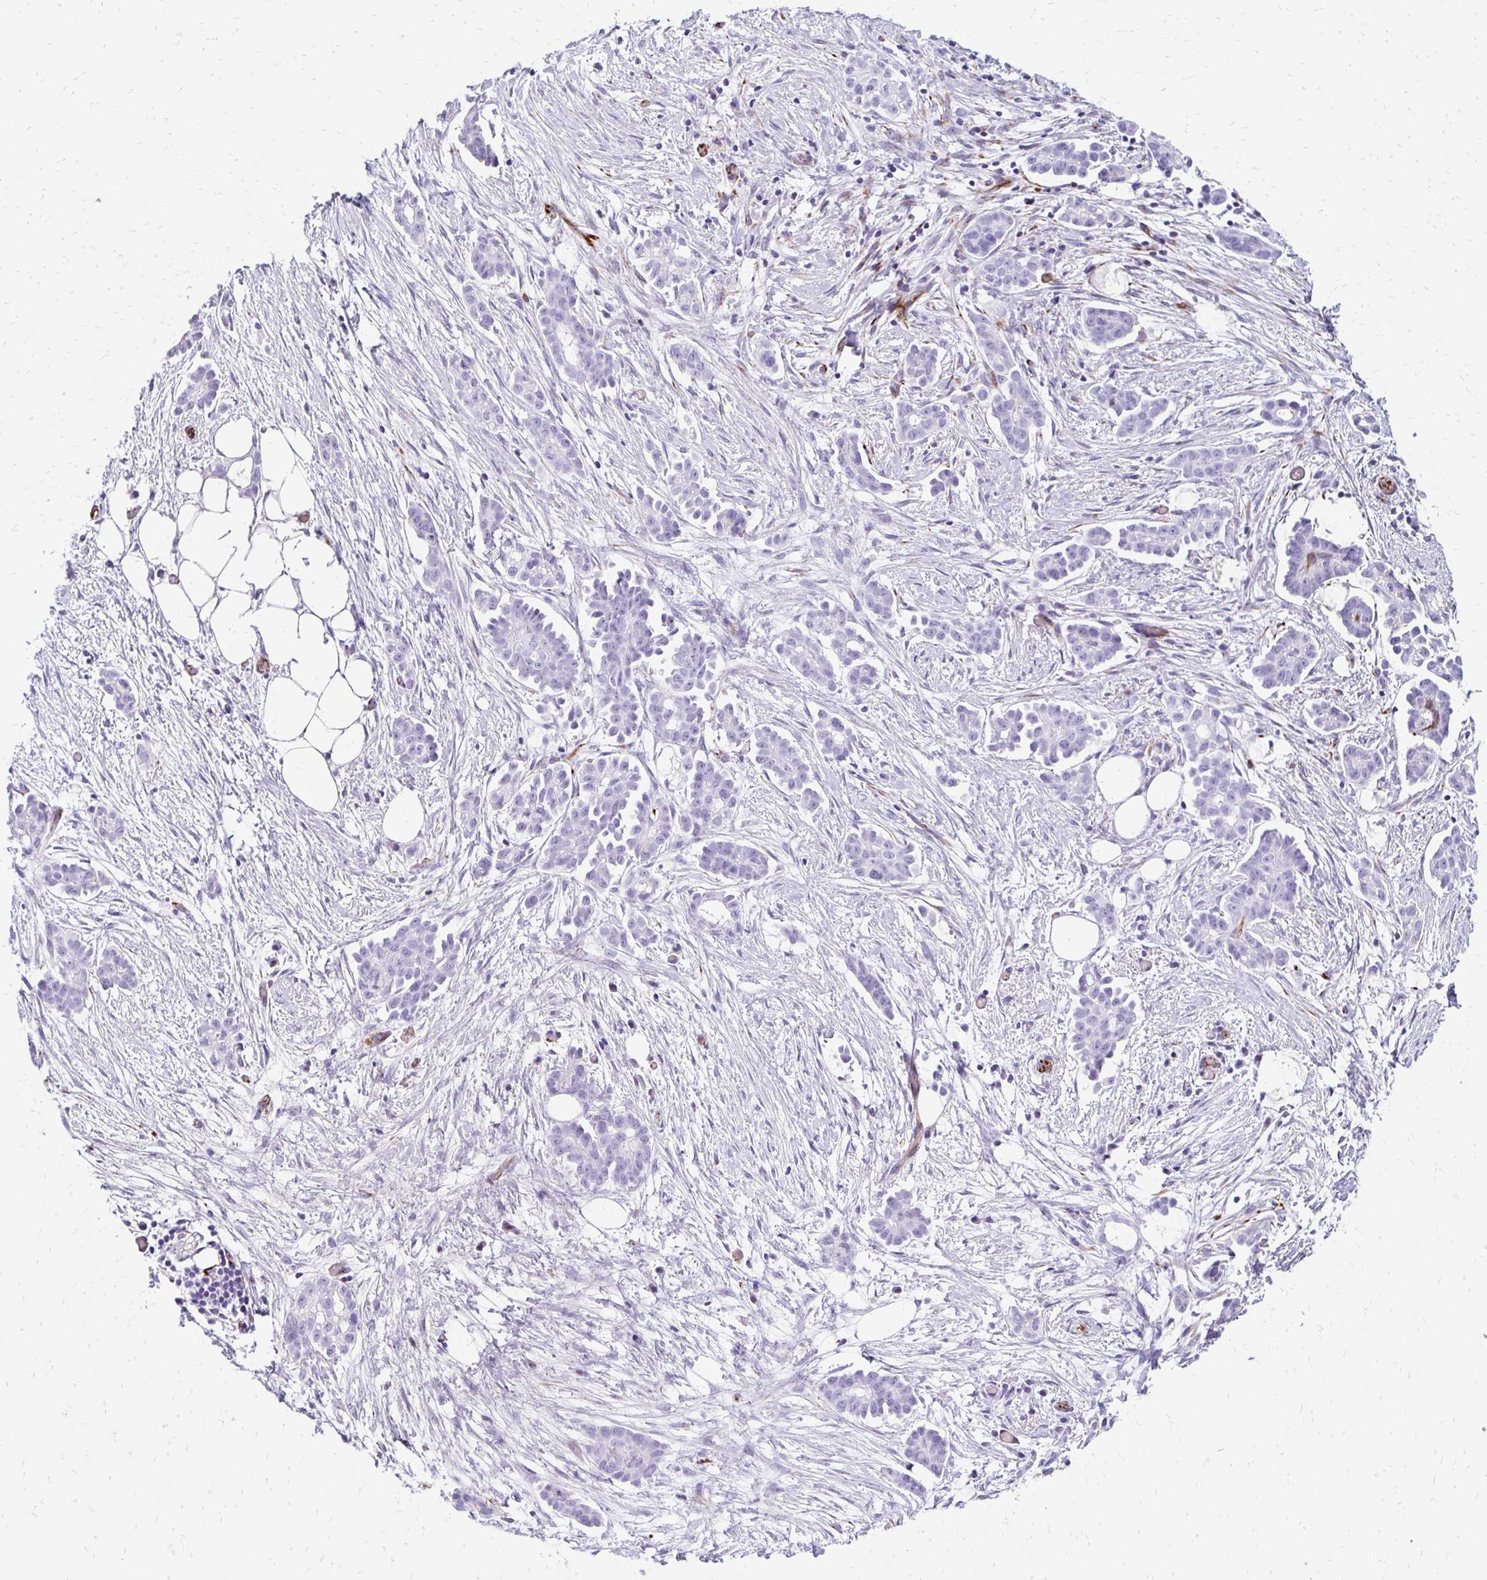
{"staining": {"intensity": "negative", "quantity": "none", "location": "none"}, "tissue": "ovarian cancer", "cell_type": "Tumor cells", "image_type": "cancer", "snomed": [{"axis": "morphology", "description": "Cystadenocarcinoma, serous, NOS"}, {"axis": "topography", "description": "Ovary"}], "caption": "DAB immunohistochemical staining of human ovarian cancer shows no significant staining in tumor cells.", "gene": "TMEM54", "patient": {"sex": "female", "age": 50}}